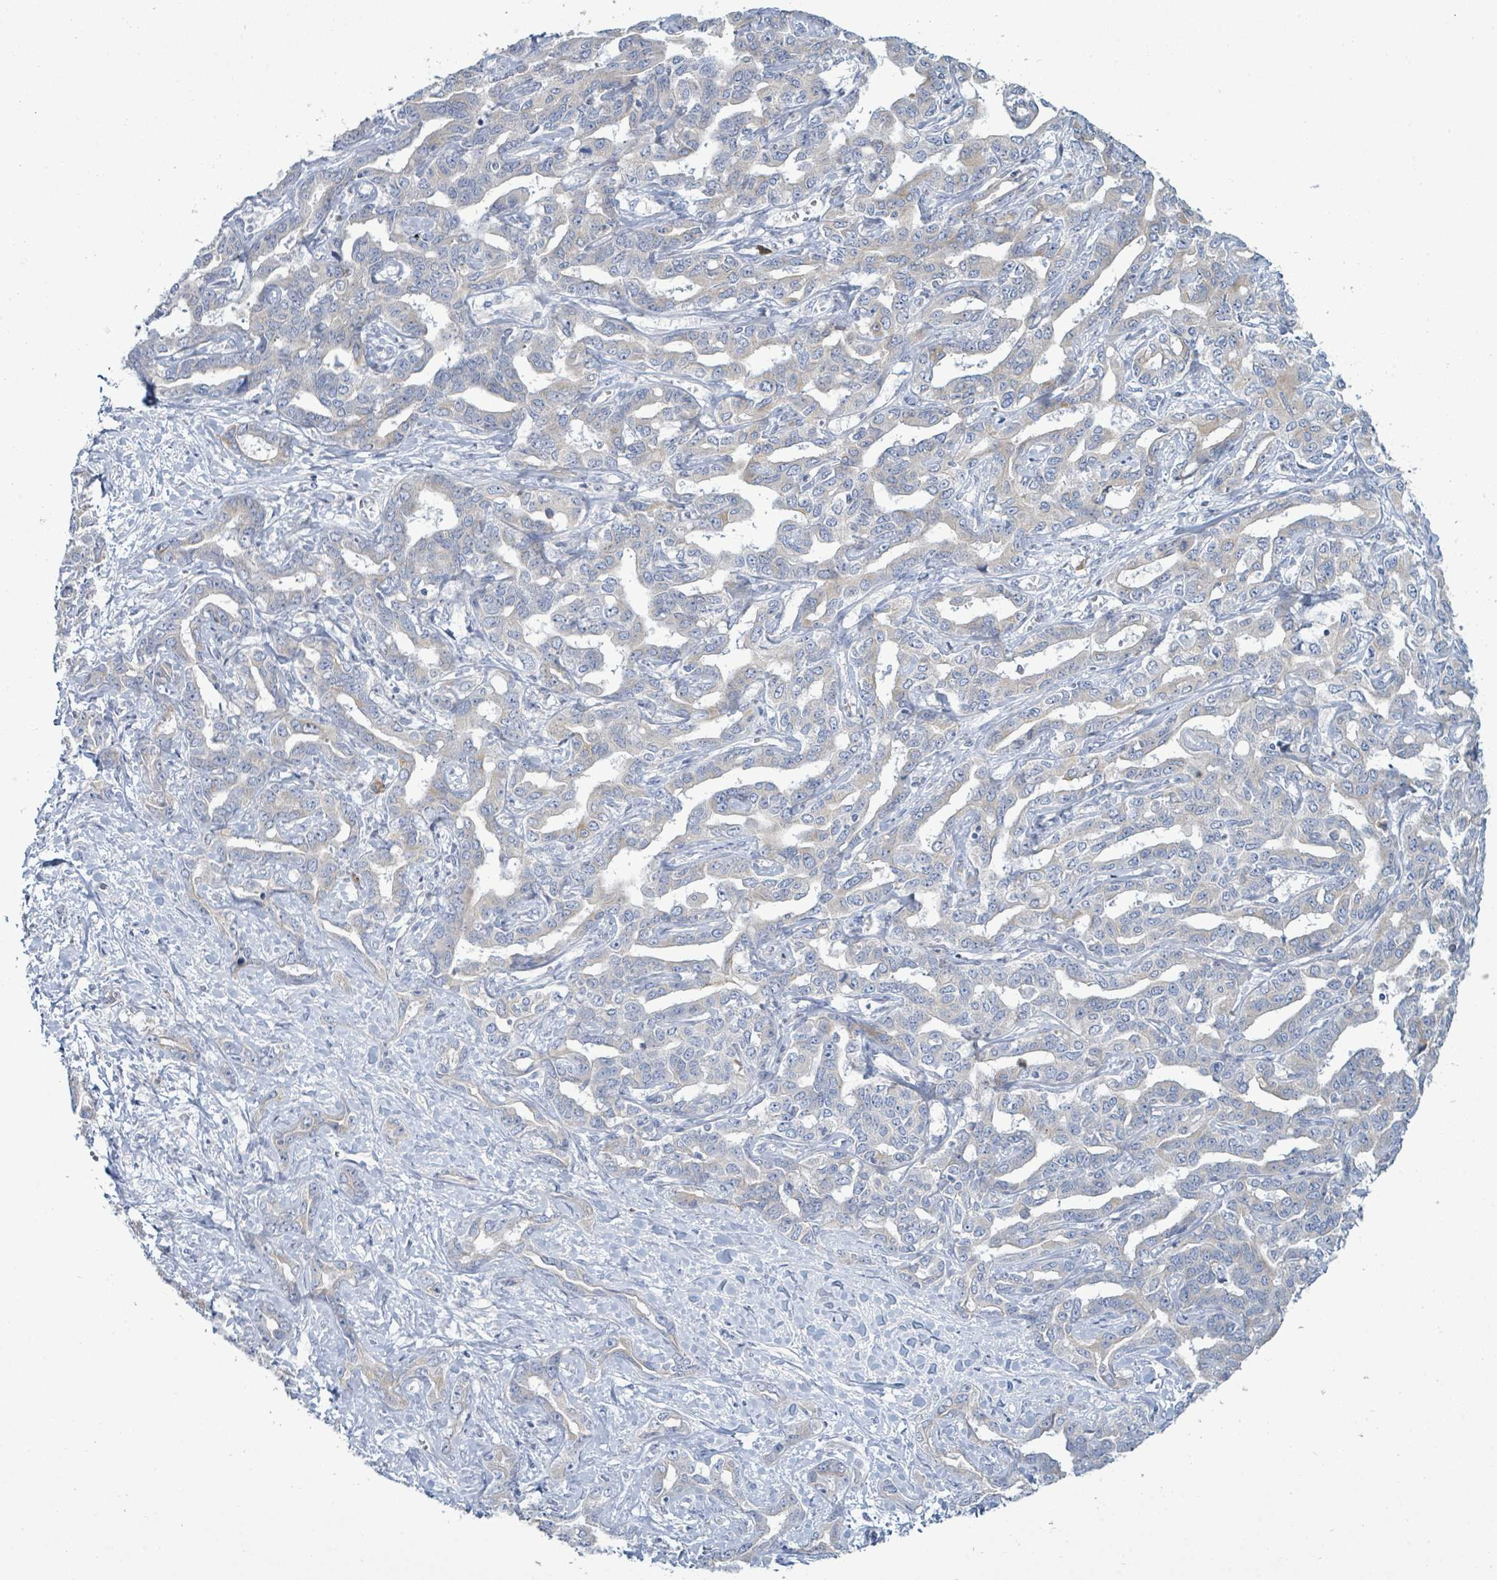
{"staining": {"intensity": "weak", "quantity": "<25%", "location": "cytoplasmic/membranous"}, "tissue": "liver cancer", "cell_type": "Tumor cells", "image_type": "cancer", "snomed": [{"axis": "morphology", "description": "Cholangiocarcinoma"}, {"axis": "topography", "description": "Liver"}], "caption": "This histopathology image is of liver cancer stained with immunohistochemistry (IHC) to label a protein in brown with the nuclei are counter-stained blue. There is no expression in tumor cells.", "gene": "SIRPB1", "patient": {"sex": "male", "age": 59}}